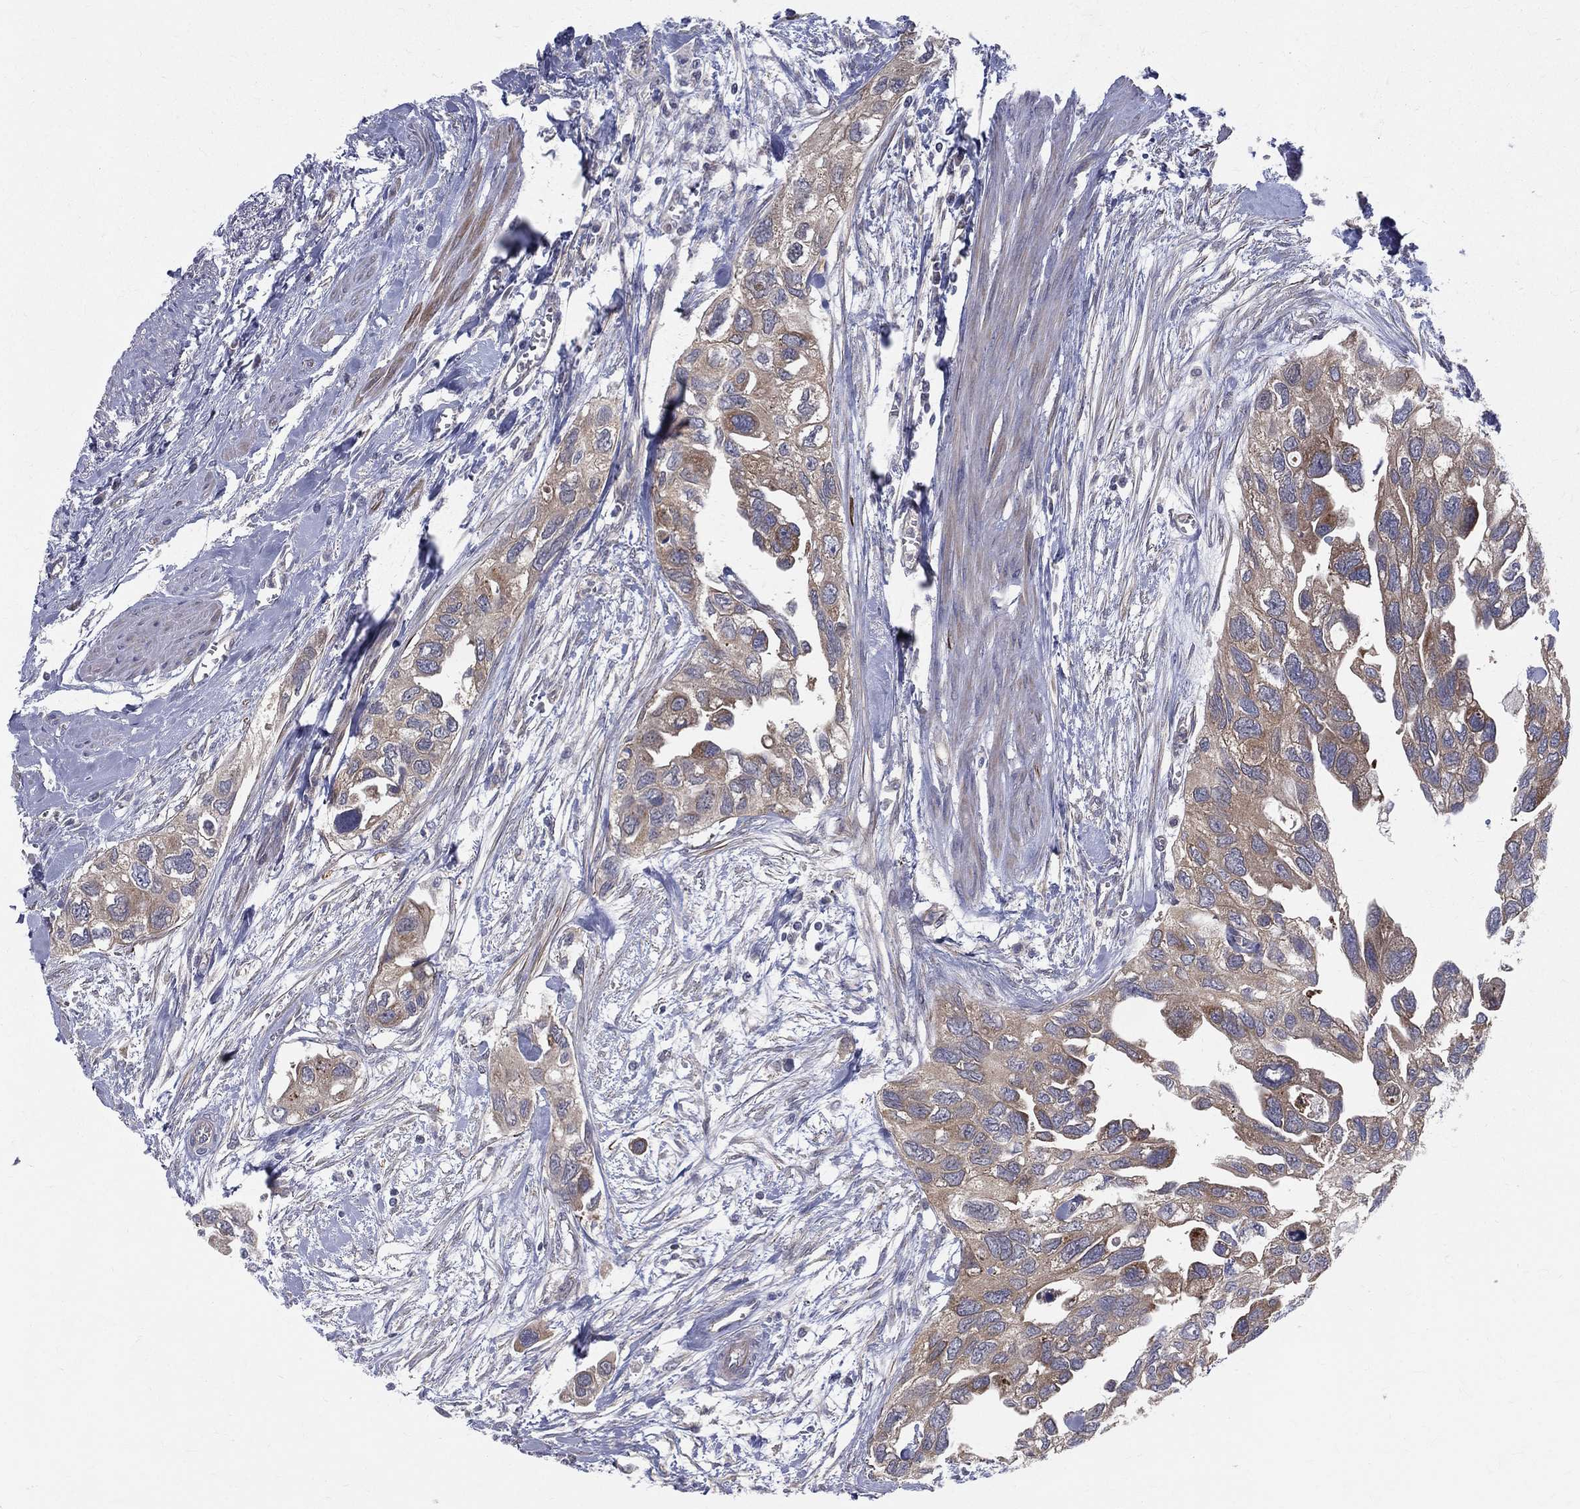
{"staining": {"intensity": "moderate", "quantity": ">75%", "location": "cytoplasmic/membranous"}, "tissue": "urothelial cancer", "cell_type": "Tumor cells", "image_type": "cancer", "snomed": [{"axis": "morphology", "description": "Urothelial carcinoma, High grade"}, {"axis": "topography", "description": "Urinary bladder"}], "caption": "Protein expression analysis of human urothelial cancer reveals moderate cytoplasmic/membranous staining in approximately >75% of tumor cells.", "gene": "POMZP3", "patient": {"sex": "male", "age": 59}}